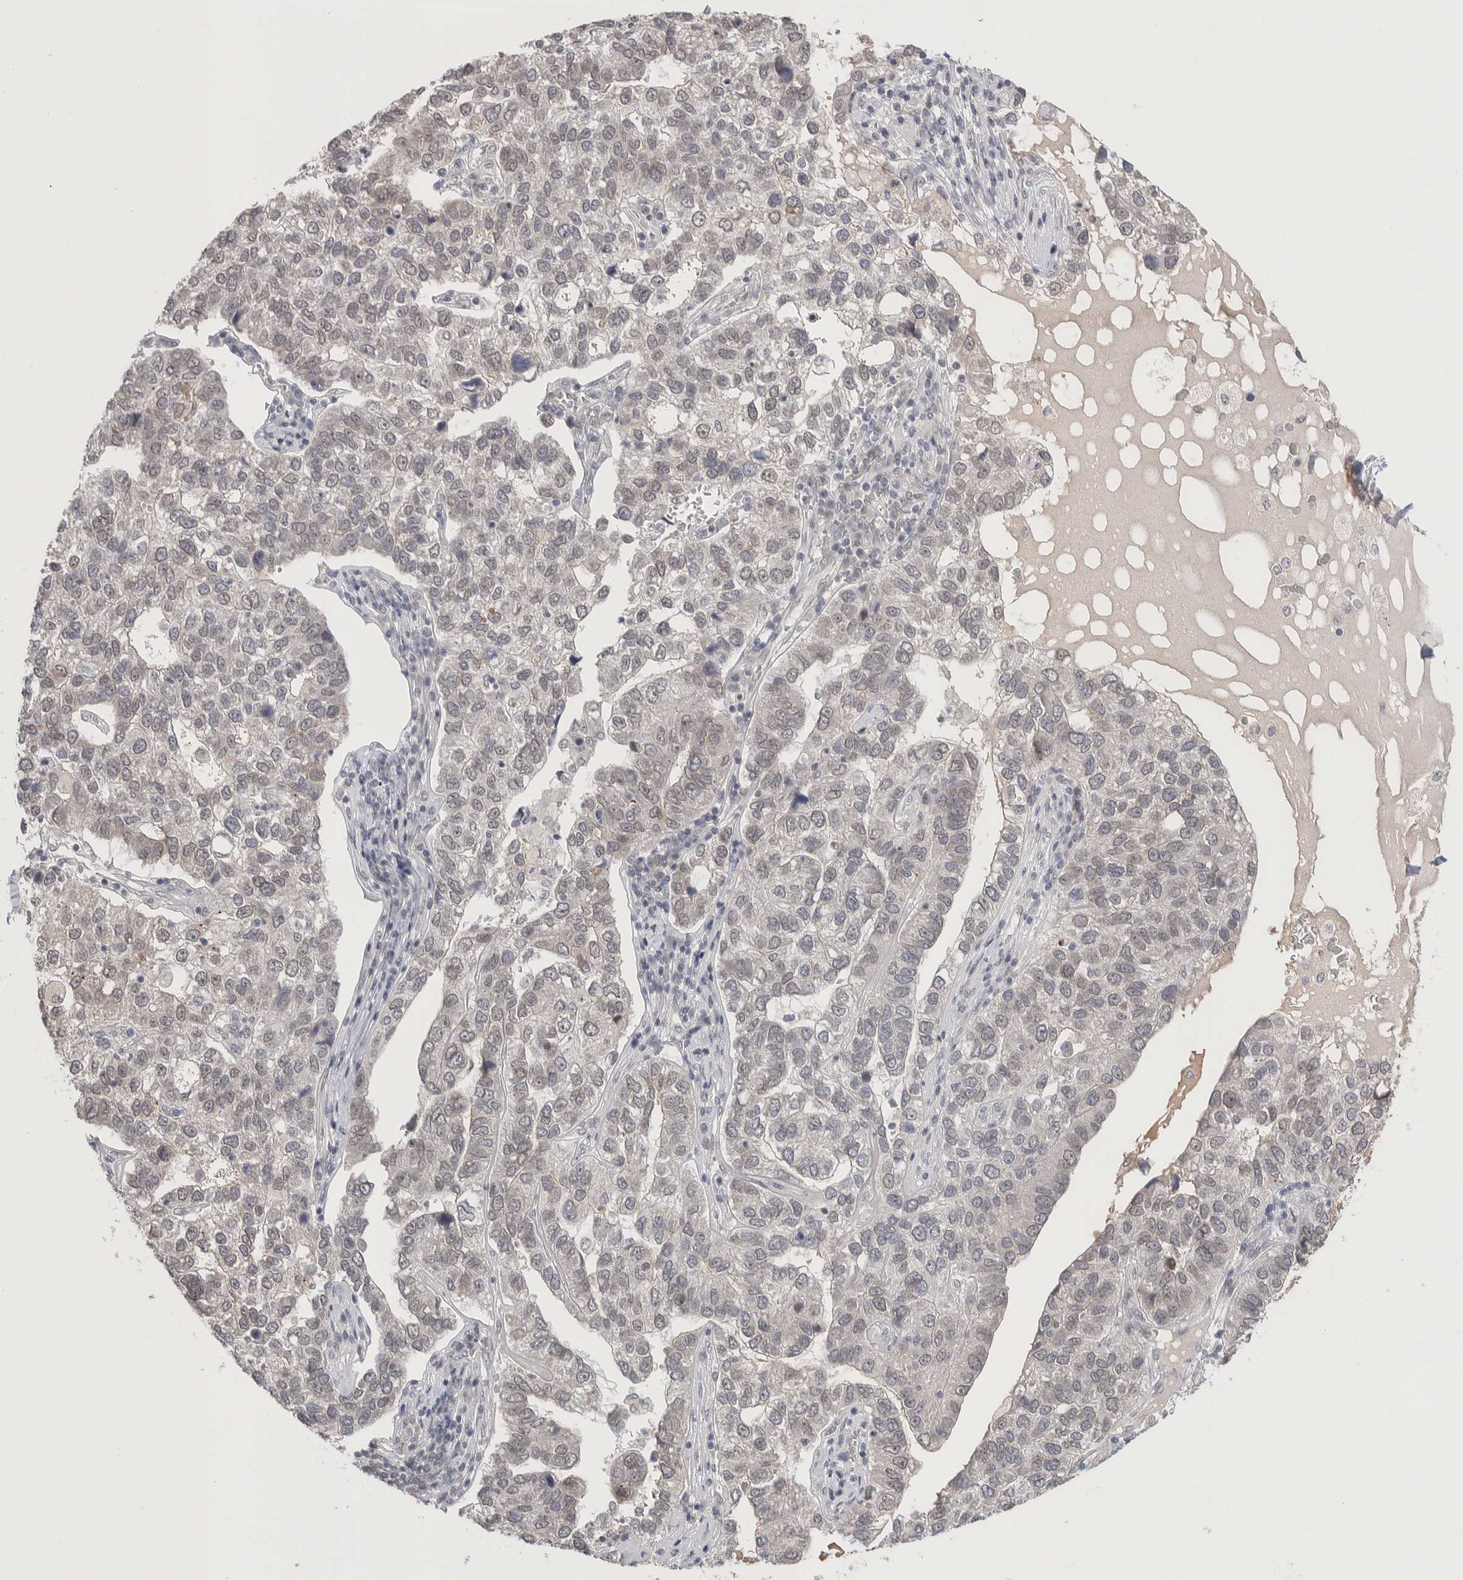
{"staining": {"intensity": "negative", "quantity": "none", "location": "none"}, "tissue": "pancreatic cancer", "cell_type": "Tumor cells", "image_type": "cancer", "snomed": [{"axis": "morphology", "description": "Adenocarcinoma, NOS"}, {"axis": "topography", "description": "Pancreas"}], "caption": "Image shows no significant protein positivity in tumor cells of pancreatic cancer (adenocarcinoma).", "gene": "CRAT", "patient": {"sex": "female", "age": 61}}